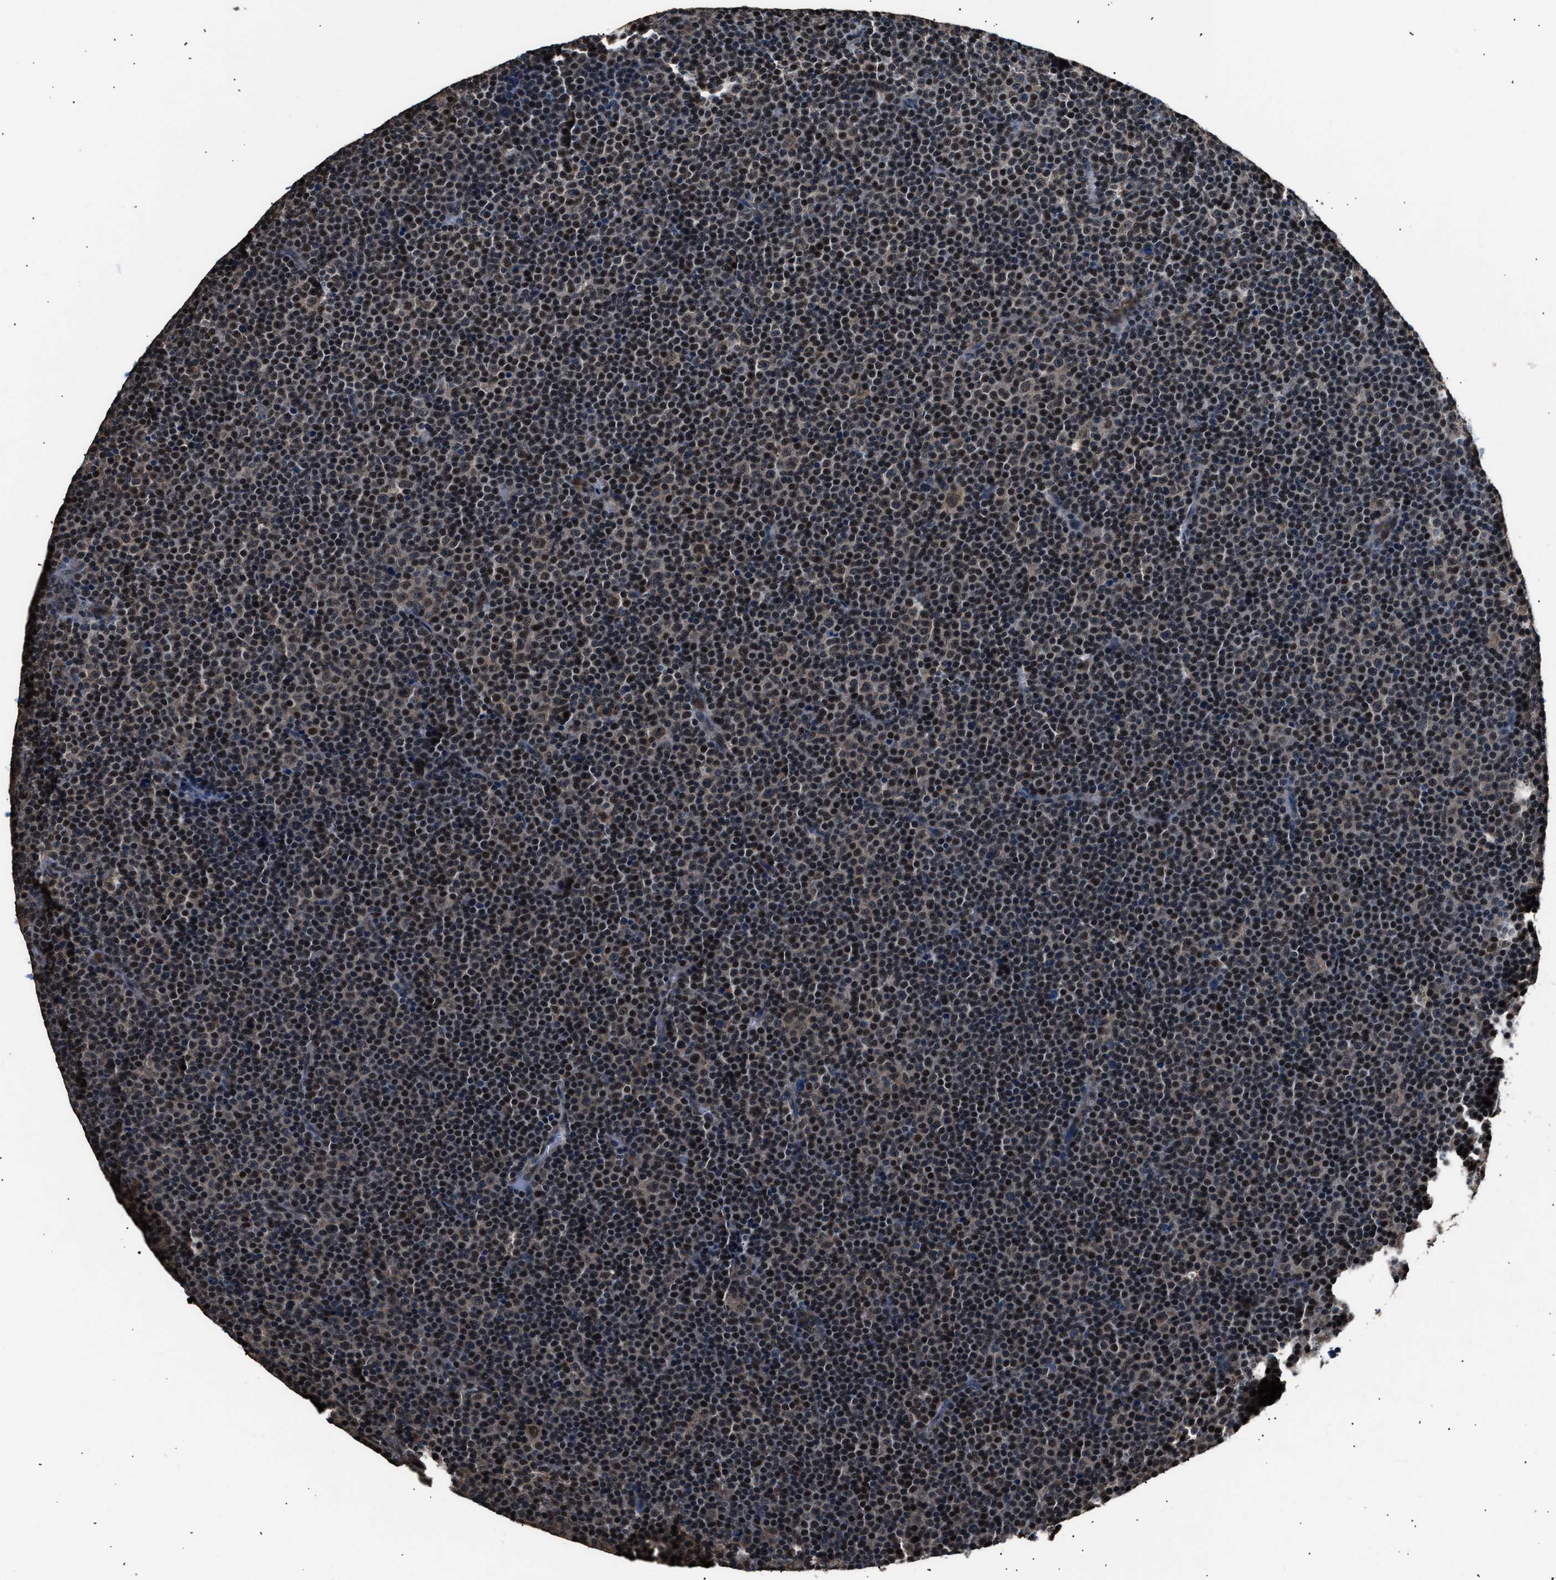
{"staining": {"intensity": "weak", "quantity": ">75%", "location": "nuclear"}, "tissue": "lymphoma", "cell_type": "Tumor cells", "image_type": "cancer", "snomed": [{"axis": "morphology", "description": "Malignant lymphoma, non-Hodgkin's type, Low grade"}, {"axis": "topography", "description": "Lymph node"}], "caption": "Lymphoma tissue demonstrates weak nuclear staining in approximately >75% of tumor cells, visualized by immunohistochemistry.", "gene": "DFFA", "patient": {"sex": "female", "age": 67}}